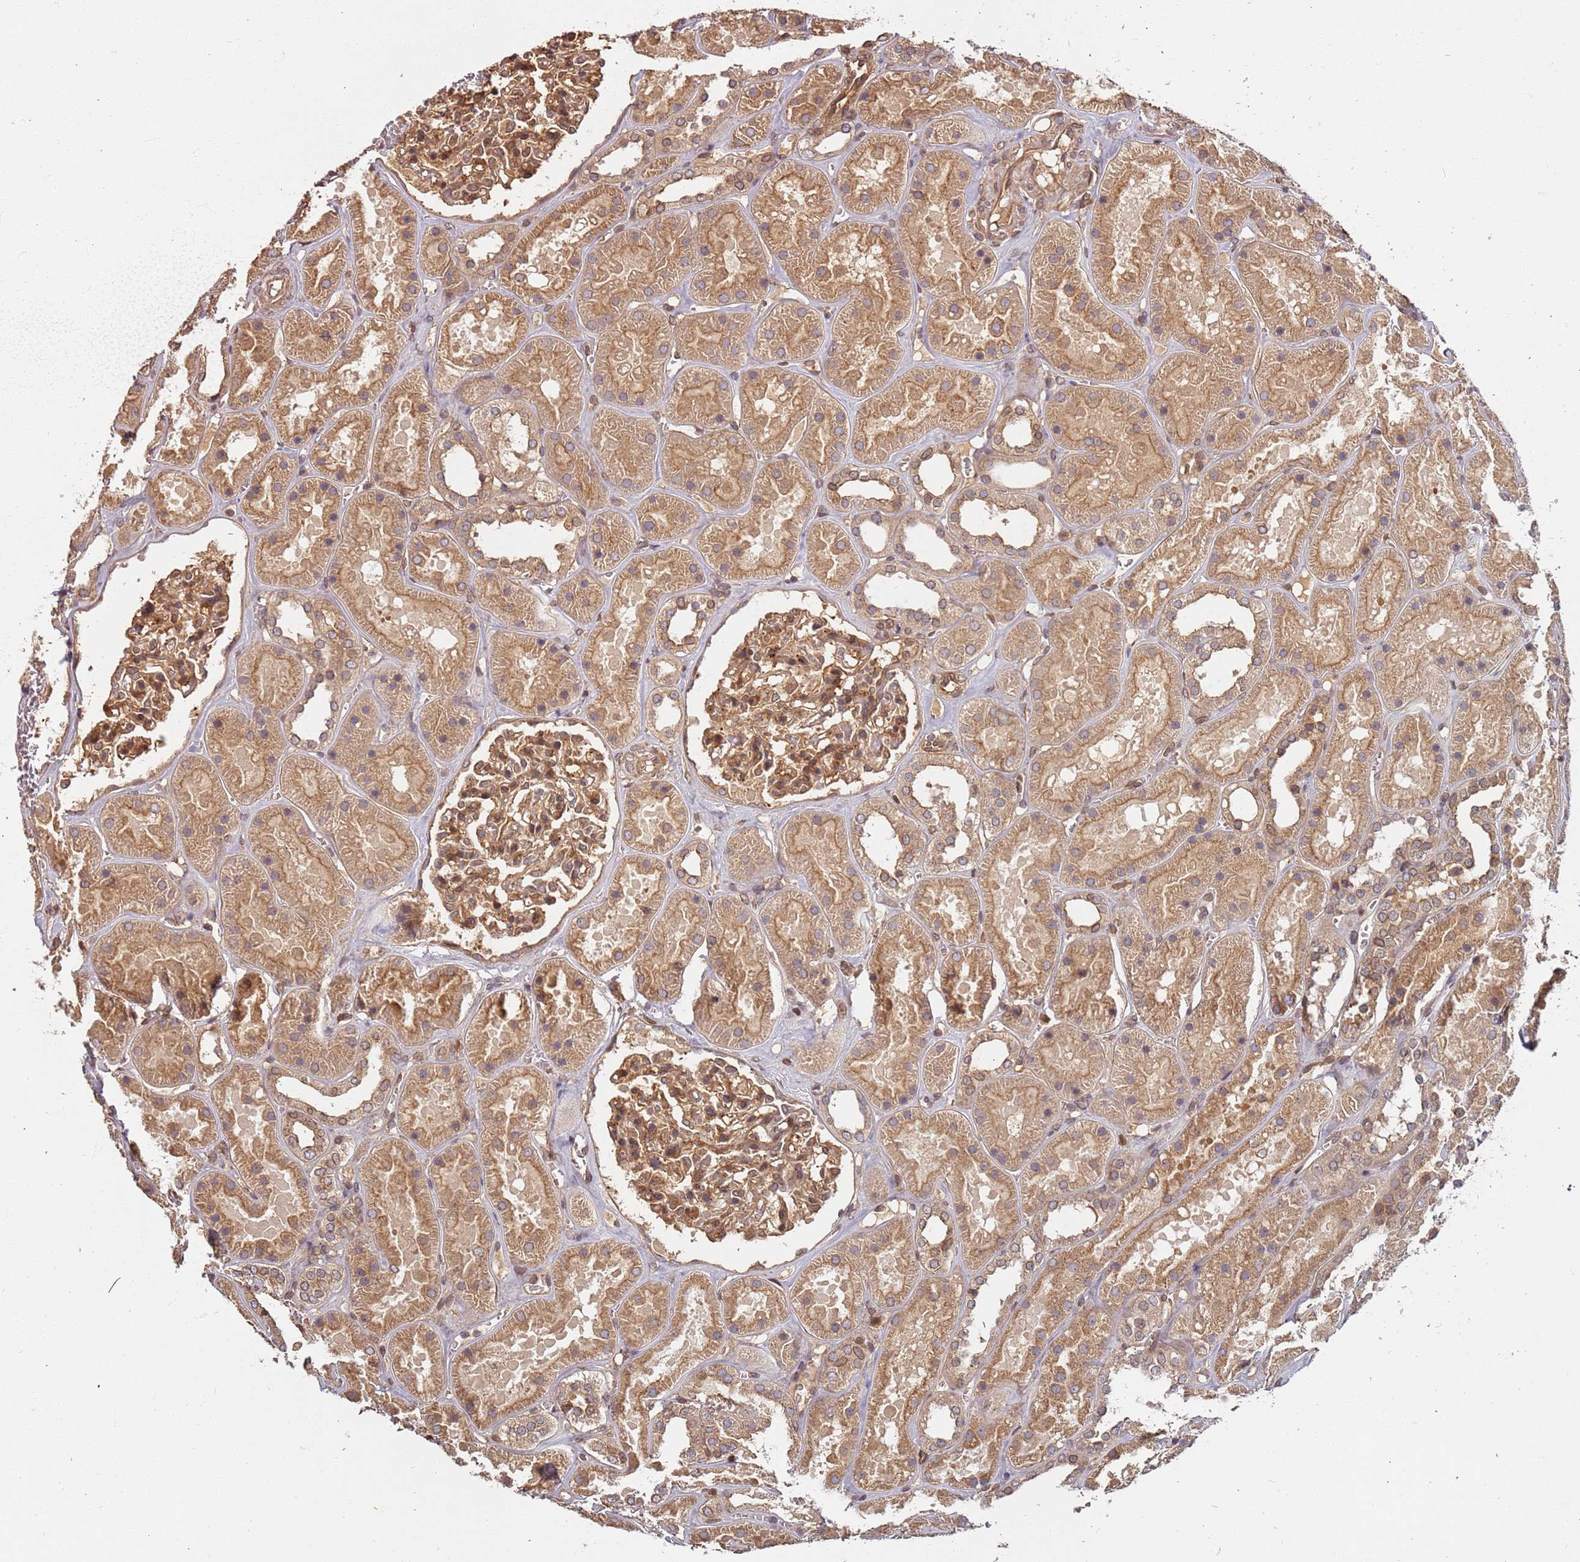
{"staining": {"intensity": "moderate", "quantity": ">75%", "location": "cytoplasmic/membranous"}, "tissue": "kidney", "cell_type": "Cells in glomeruli", "image_type": "normal", "snomed": [{"axis": "morphology", "description": "Normal tissue, NOS"}, {"axis": "topography", "description": "Kidney"}], "caption": "Kidney stained for a protein demonstrates moderate cytoplasmic/membranous positivity in cells in glomeruli.", "gene": "SDCCAG8", "patient": {"sex": "female", "age": 41}}